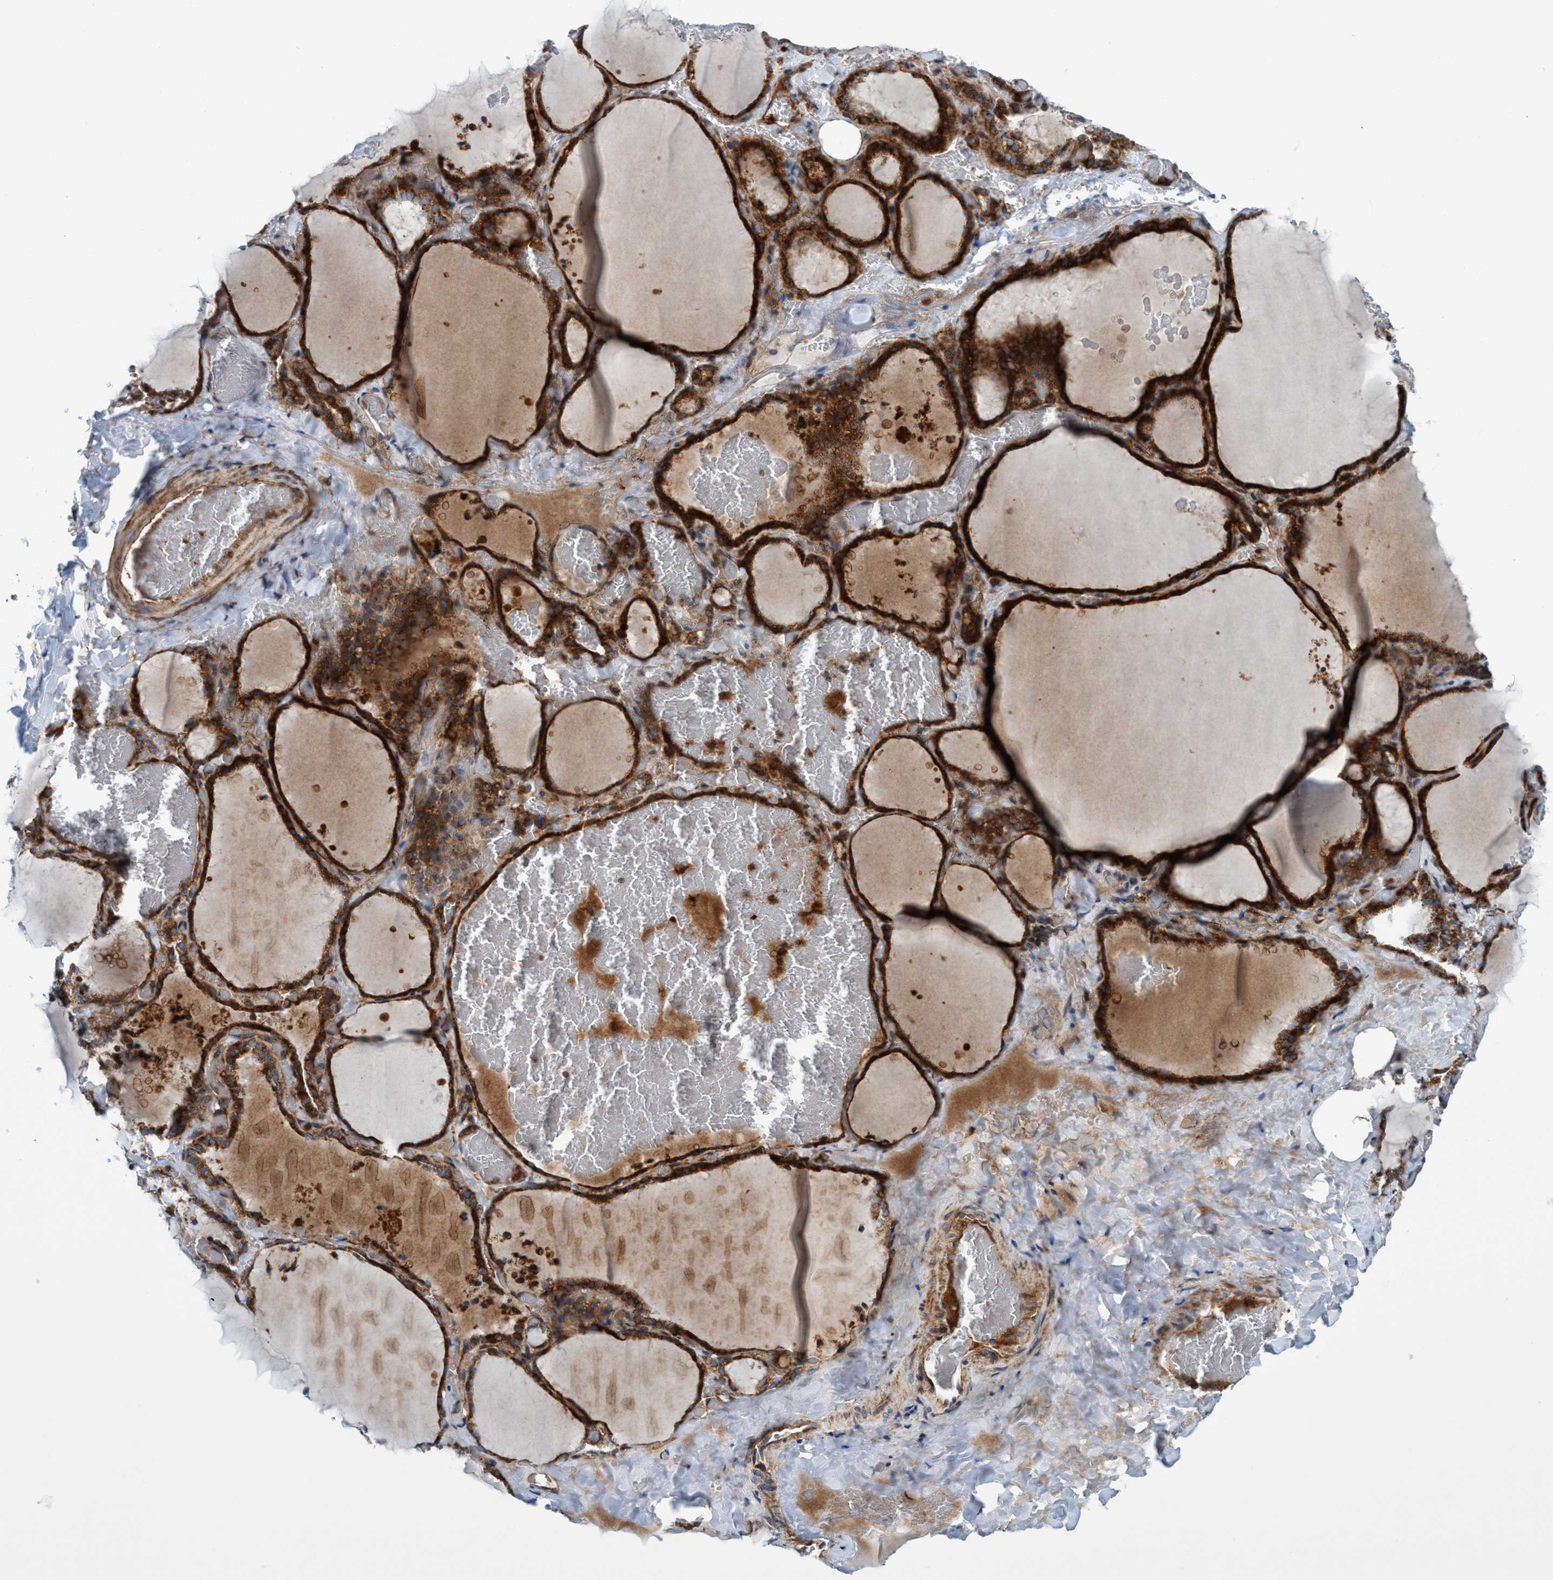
{"staining": {"intensity": "strong", "quantity": ">75%", "location": "cytoplasmic/membranous"}, "tissue": "thyroid gland", "cell_type": "Glandular cells", "image_type": "normal", "snomed": [{"axis": "morphology", "description": "Normal tissue, NOS"}, {"axis": "topography", "description": "Thyroid gland"}], "caption": "Approximately >75% of glandular cells in normal thyroid gland show strong cytoplasmic/membranous protein staining as visualized by brown immunohistochemical staining.", "gene": "SLC16A3", "patient": {"sex": "female", "age": 22}}